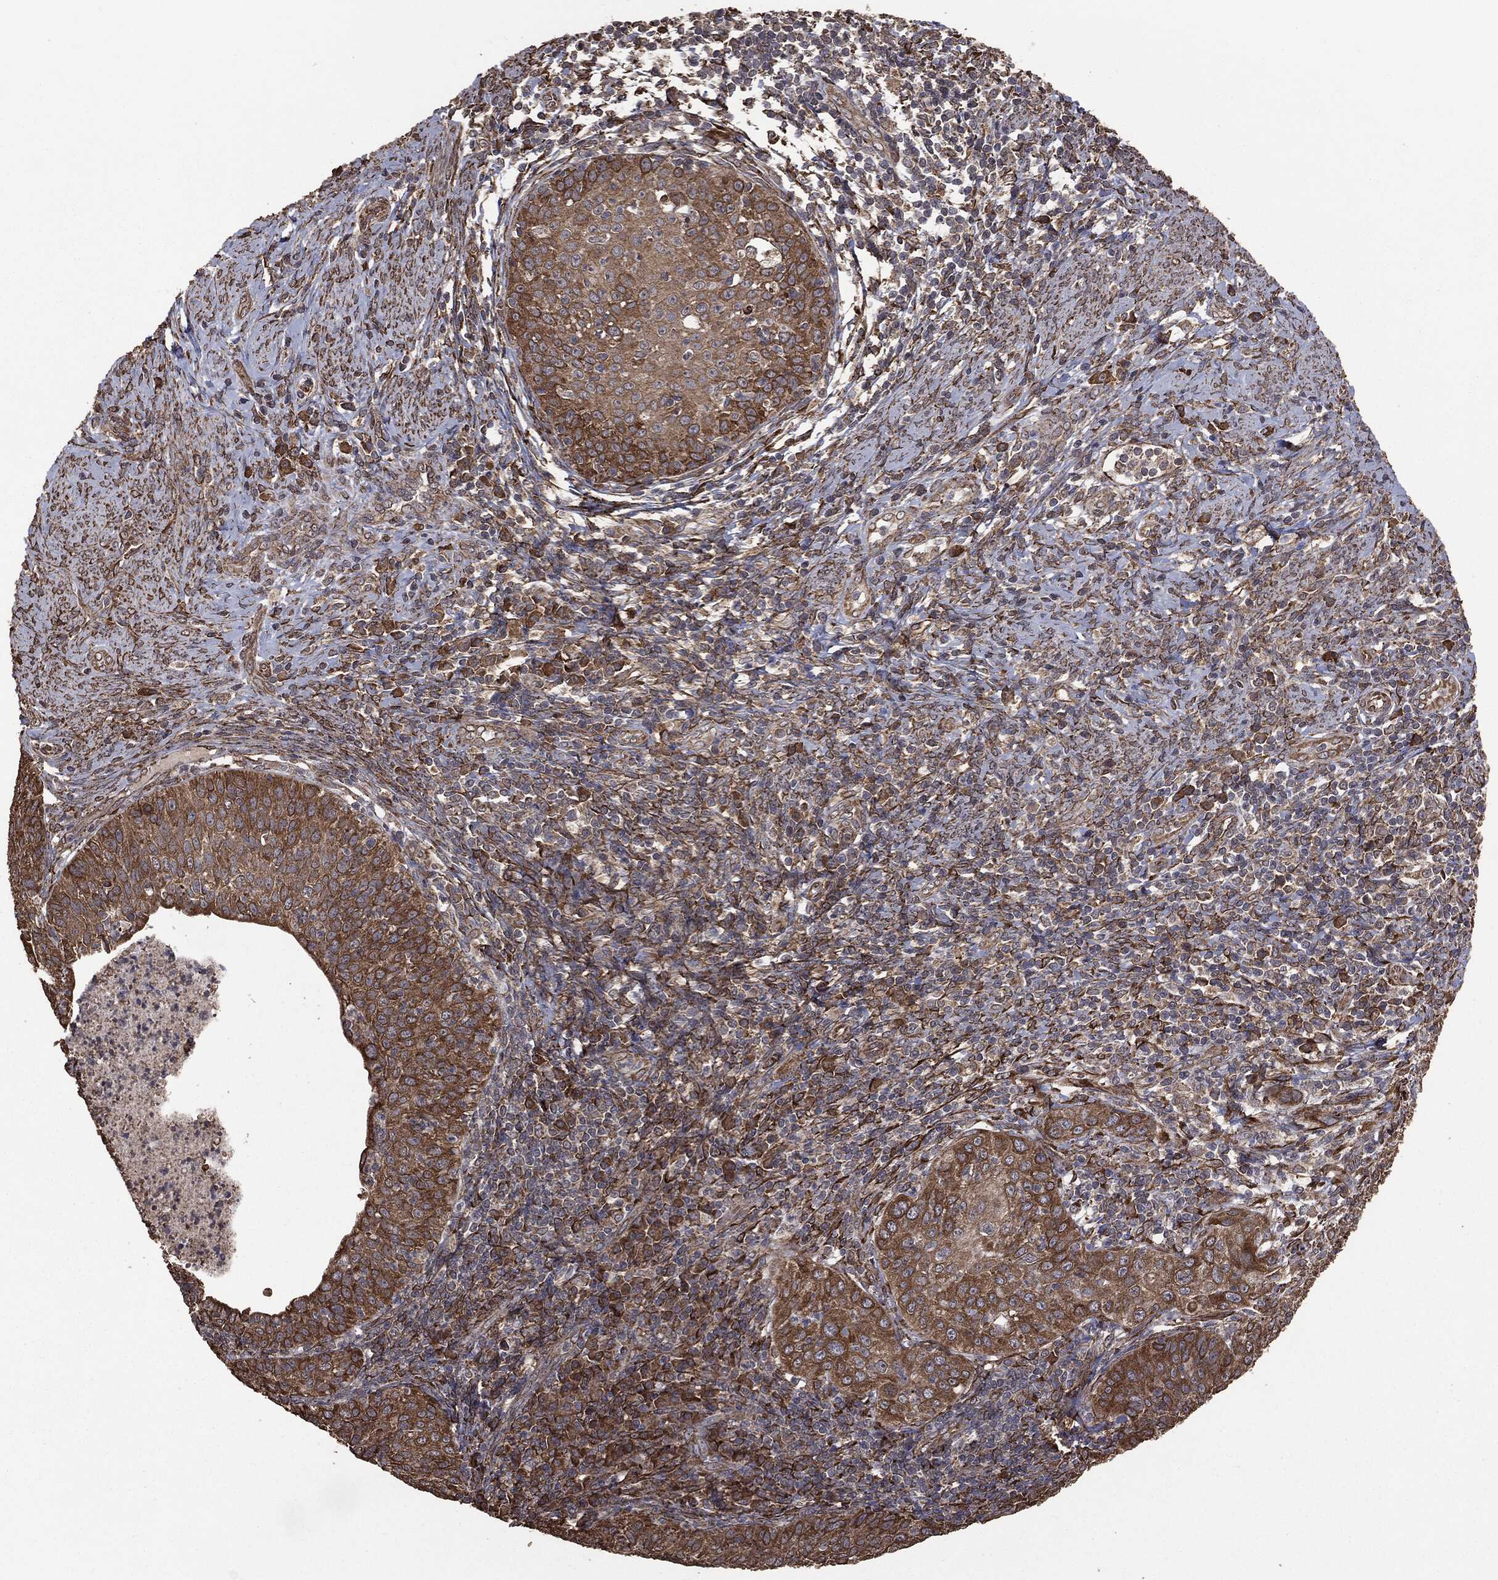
{"staining": {"intensity": "moderate", "quantity": ">75%", "location": "cytoplasmic/membranous"}, "tissue": "cervical cancer", "cell_type": "Tumor cells", "image_type": "cancer", "snomed": [{"axis": "morphology", "description": "Squamous cell carcinoma, NOS"}, {"axis": "topography", "description": "Cervix"}], "caption": "Moderate cytoplasmic/membranous protein positivity is present in approximately >75% of tumor cells in cervical cancer.", "gene": "MTOR", "patient": {"sex": "female", "age": 30}}